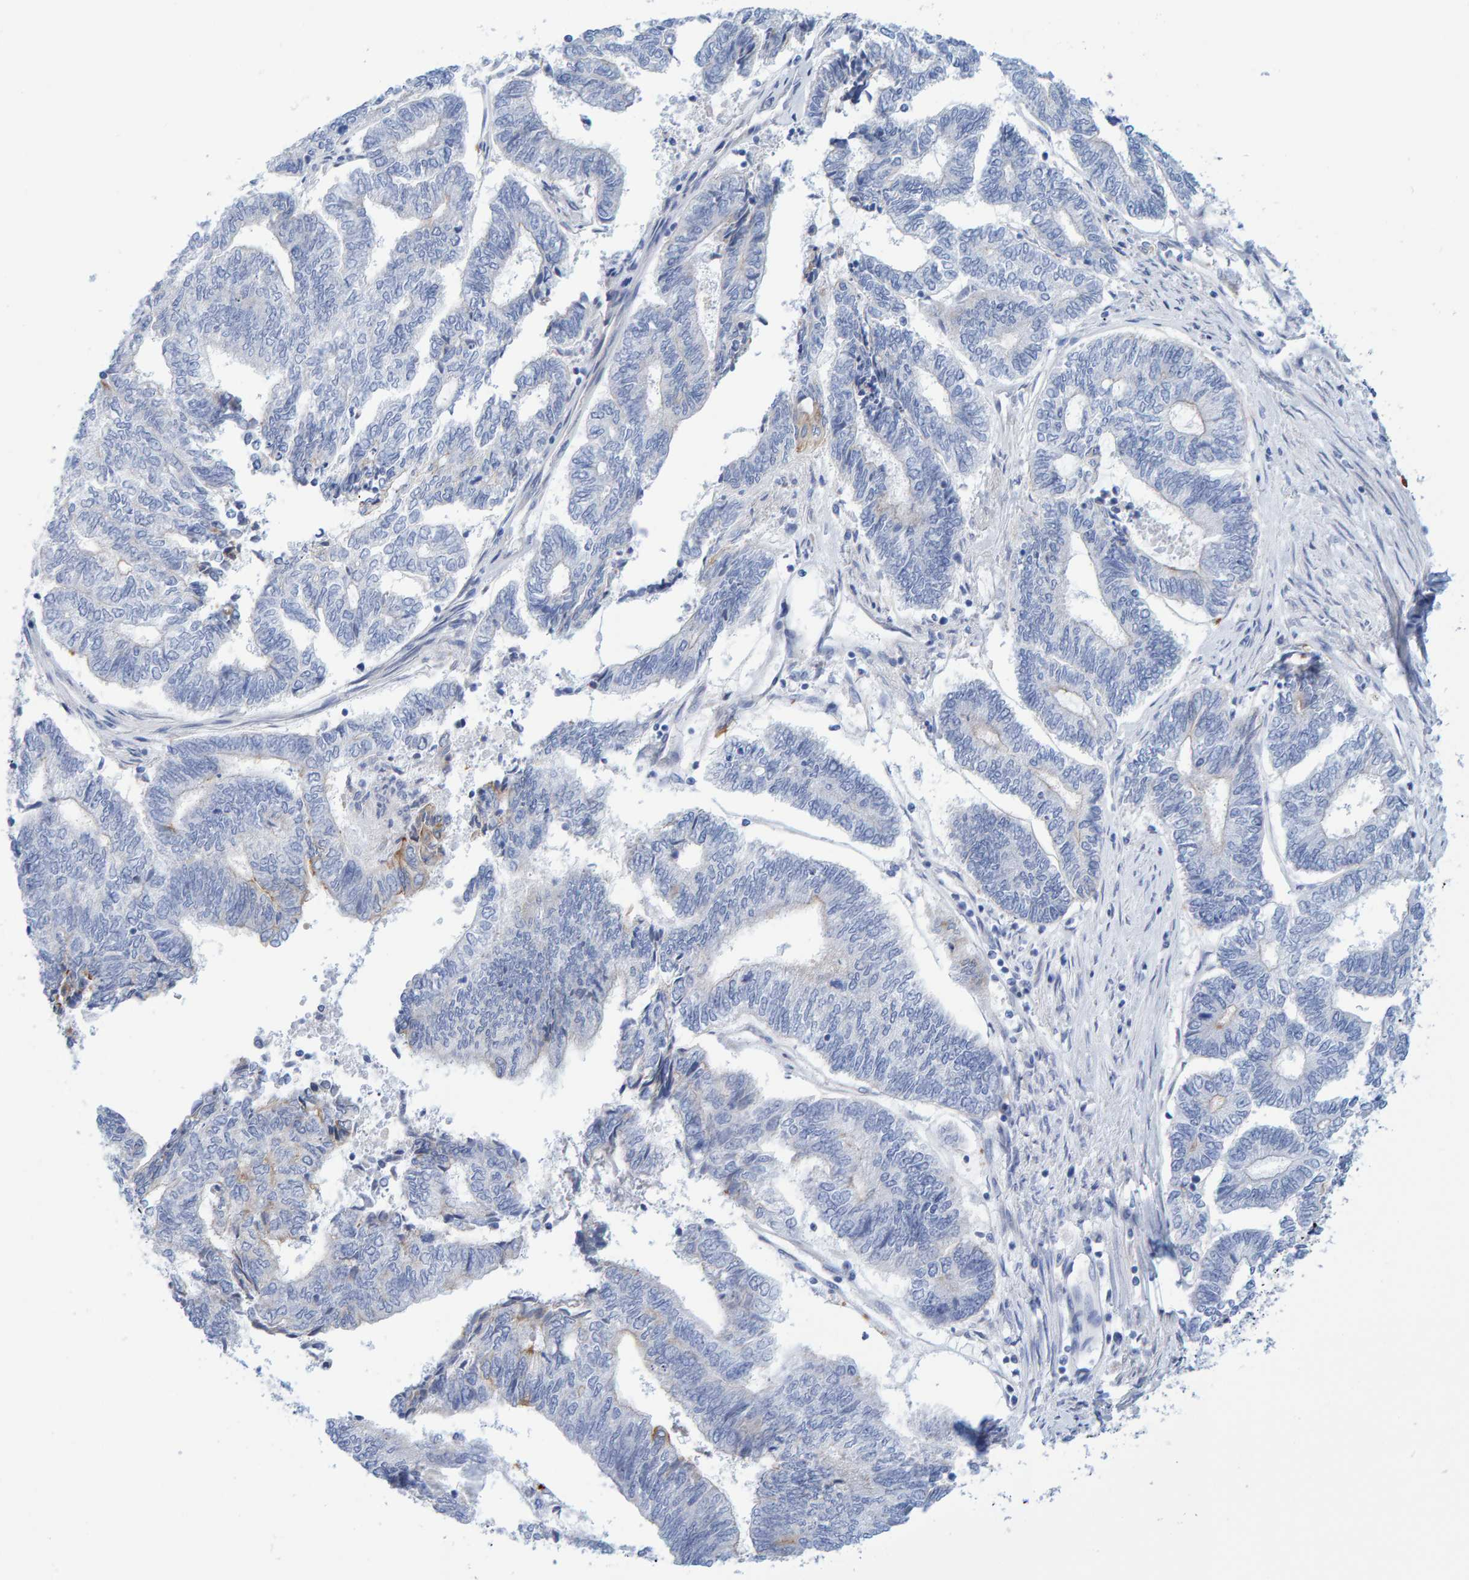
{"staining": {"intensity": "negative", "quantity": "none", "location": "none"}, "tissue": "endometrial cancer", "cell_type": "Tumor cells", "image_type": "cancer", "snomed": [{"axis": "morphology", "description": "Adenocarcinoma, NOS"}, {"axis": "topography", "description": "Uterus"}, {"axis": "topography", "description": "Endometrium"}], "caption": "Tumor cells show no significant staining in endometrial adenocarcinoma.", "gene": "JAKMIP3", "patient": {"sex": "female", "age": 70}}